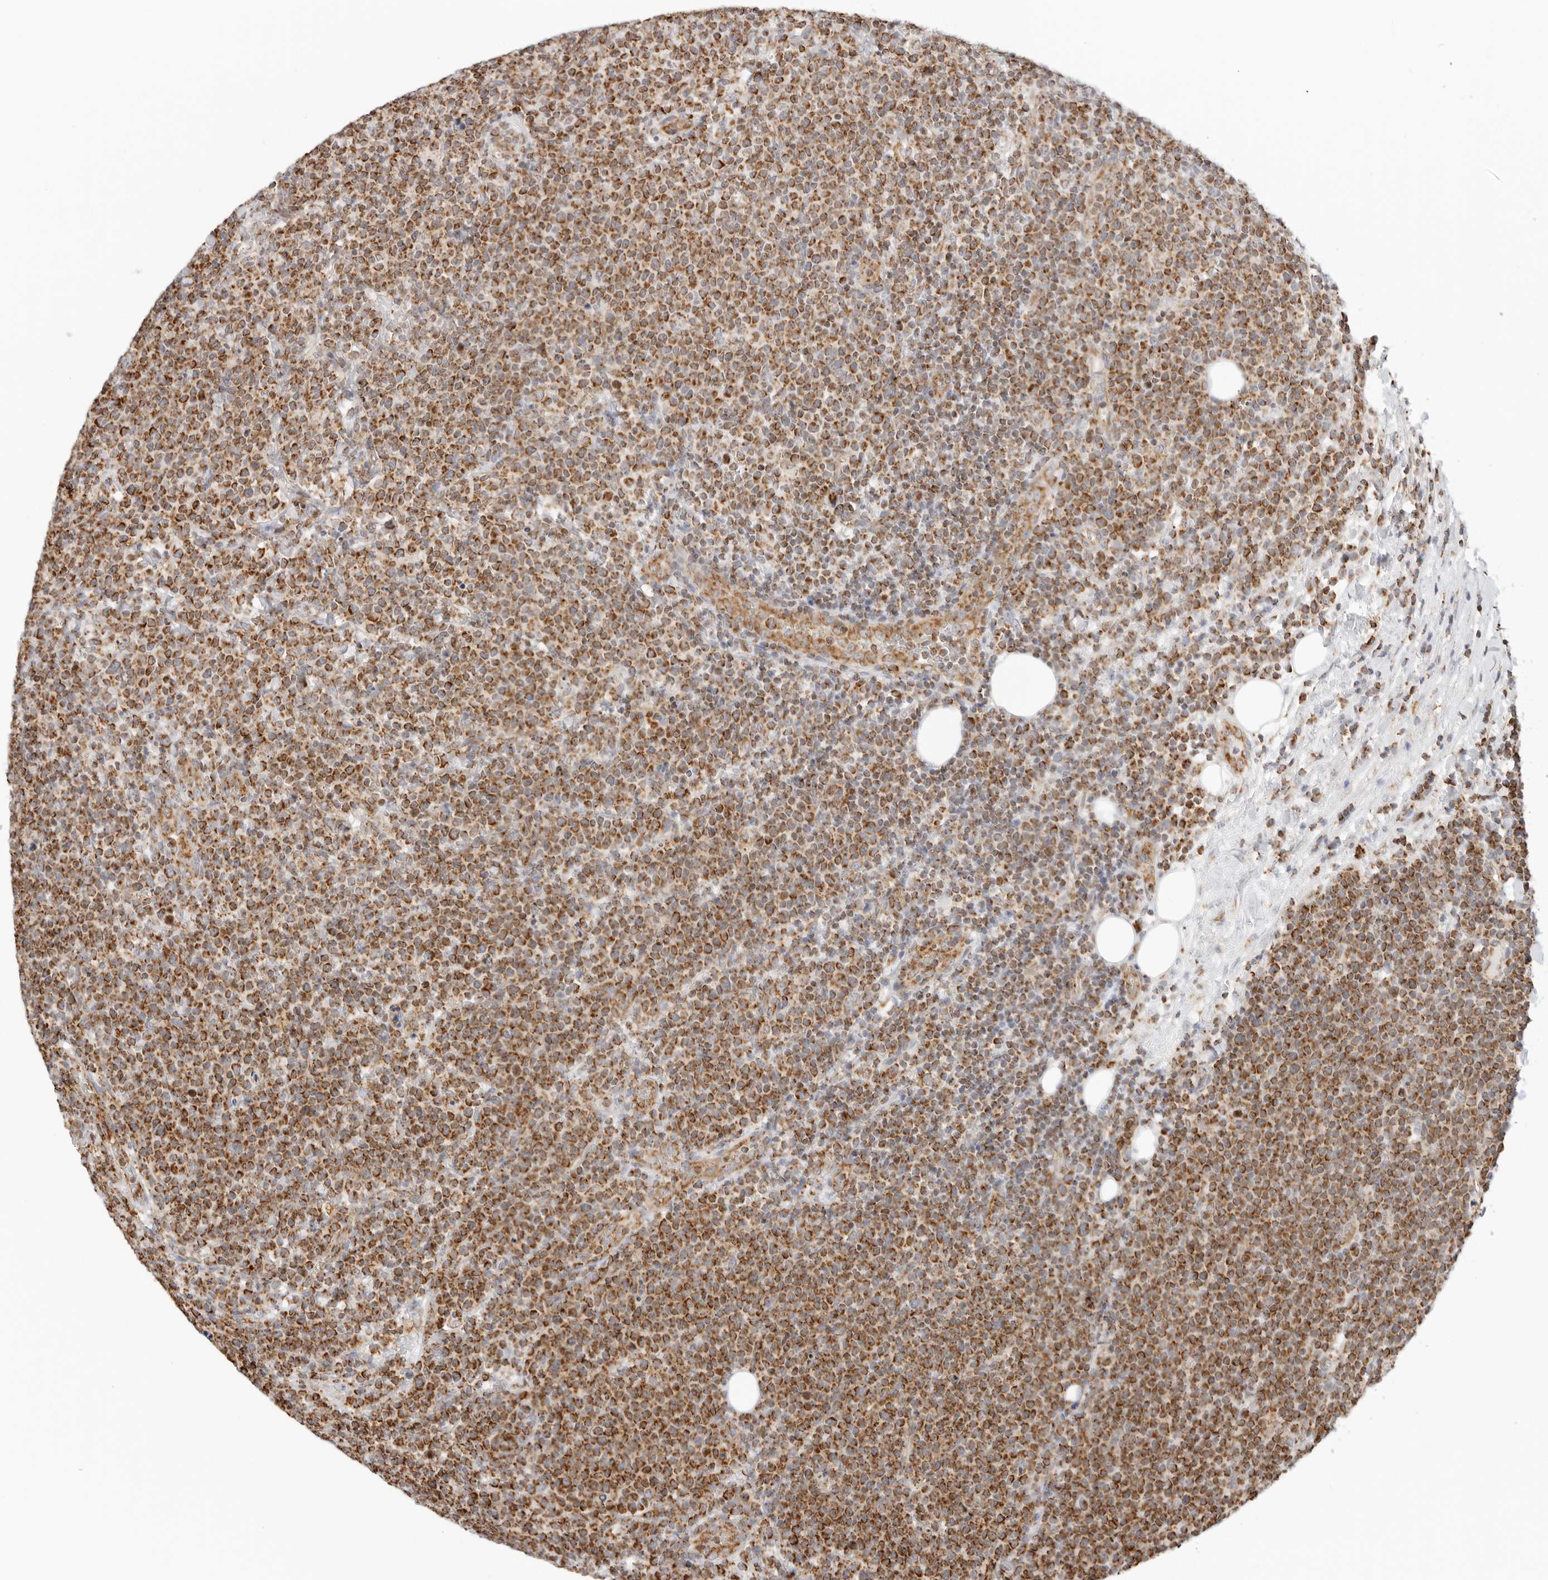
{"staining": {"intensity": "strong", "quantity": ">75%", "location": "cytoplasmic/membranous"}, "tissue": "lymphoma", "cell_type": "Tumor cells", "image_type": "cancer", "snomed": [{"axis": "morphology", "description": "Malignant lymphoma, non-Hodgkin's type, High grade"}, {"axis": "topography", "description": "Lymph node"}], "caption": "Human lymphoma stained for a protein (brown) reveals strong cytoplasmic/membranous positive expression in about >75% of tumor cells.", "gene": "RC3H1", "patient": {"sex": "male", "age": 61}}